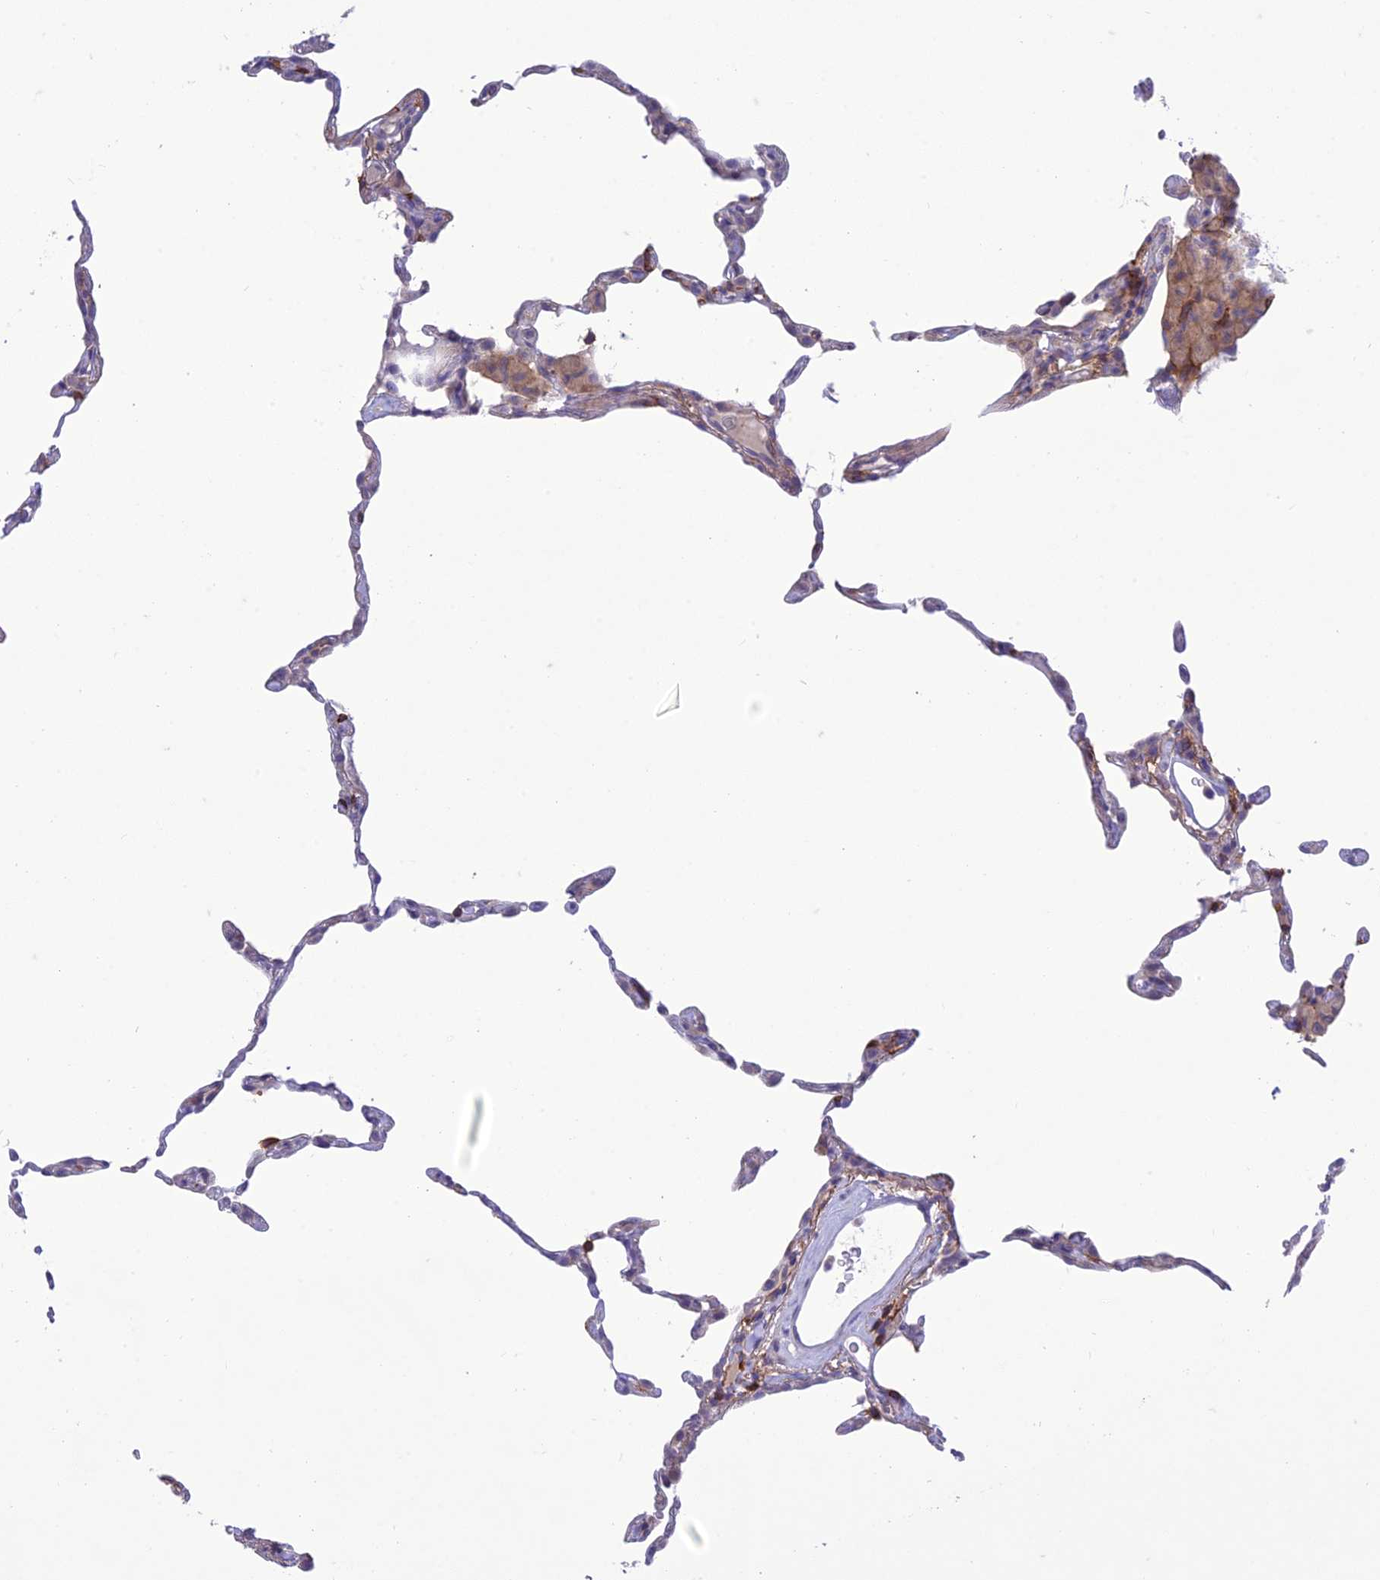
{"staining": {"intensity": "negative", "quantity": "none", "location": "none"}, "tissue": "lung", "cell_type": "Alveolar cells", "image_type": "normal", "snomed": [{"axis": "morphology", "description": "Normal tissue, NOS"}, {"axis": "topography", "description": "Lung"}], "caption": "Immunohistochemical staining of normal lung shows no significant staining in alveolar cells. (Brightfield microscopy of DAB (3,3'-diaminobenzidine) immunohistochemistry (IHC) at high magnification).", "gene": "ITGAE", "patient": {"sex": "female", "age": 57}}